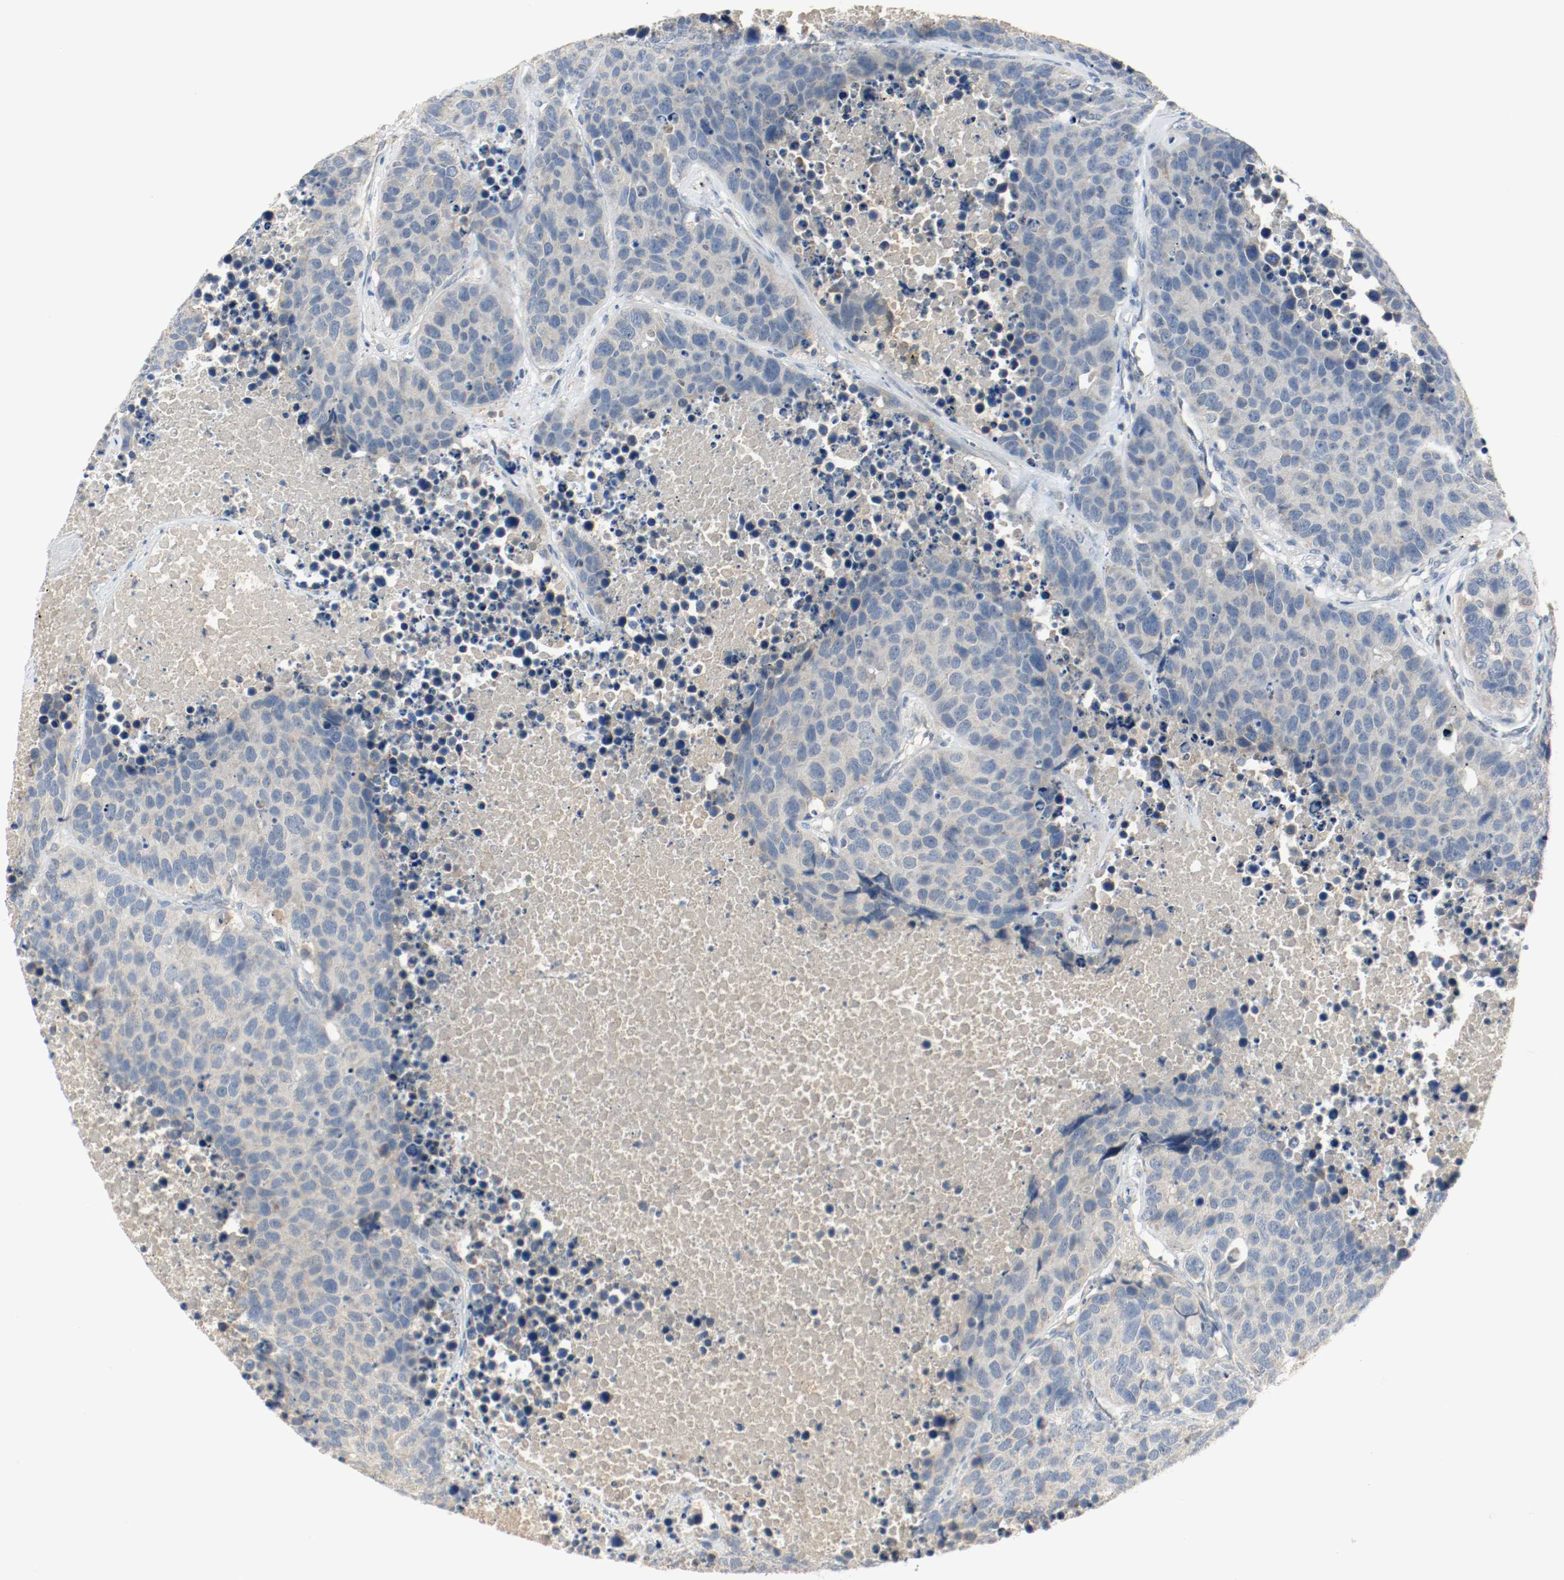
{"staining": {"intensity": "negative", "quantity": "none", "location": "none"}, "tissue": "carcinoid", "cell_type": "Tumor cells", "image_type": "cancer", "snomed": [{"axis": "morphology", "description": "Carcinoid, malignant, NOS"}, {"axis": "topography", "description": "Lung"}], "caption": "Human carcinoid (malignant) stained for a protein using immunohistochemistry exhibits no positivity in tumor cells.", "gene": "MELTF", "patient": {"sex": "male", "age": 60}}